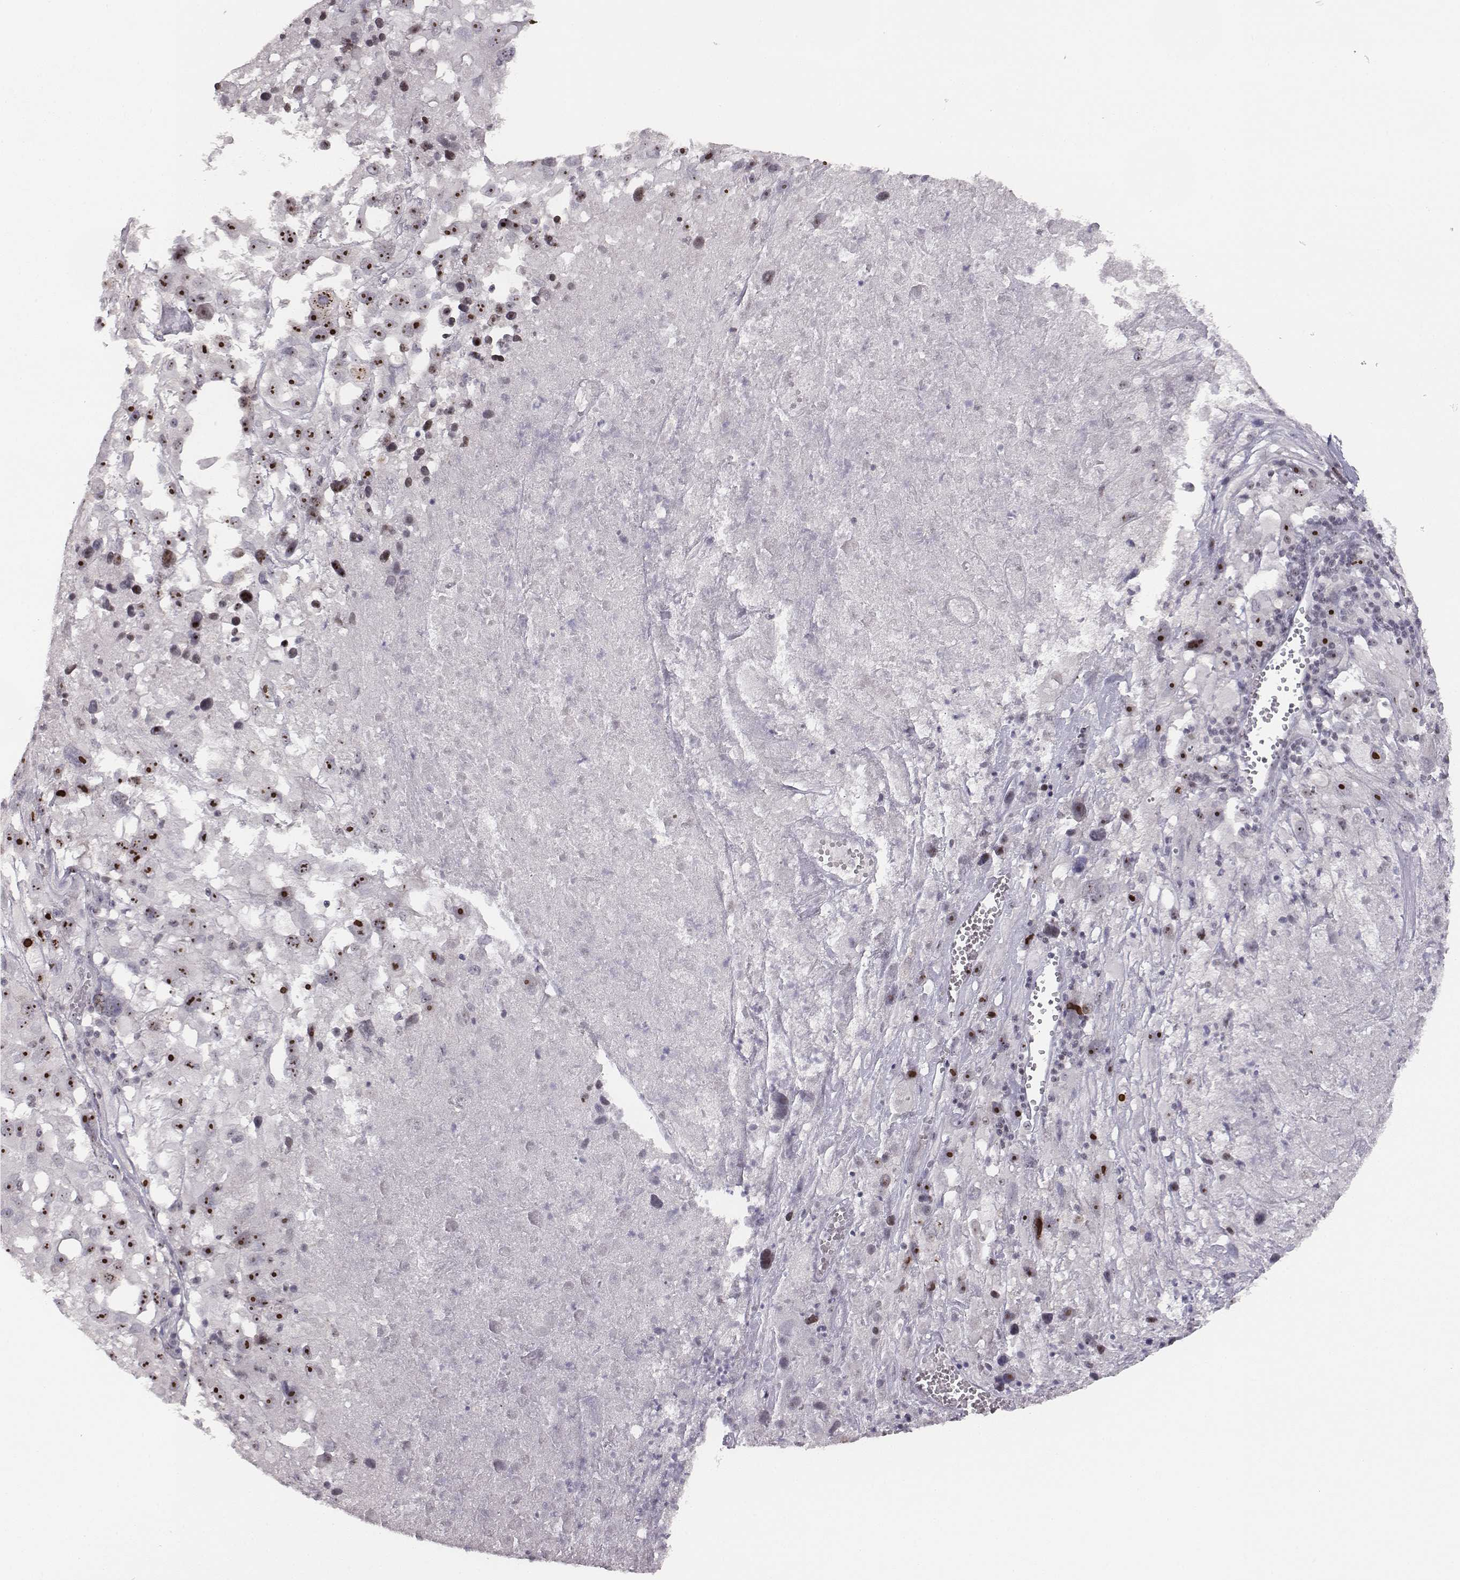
{"staining": {"intensity": "strong", "quantity": ">75%", "location": "nuclear"}, "tissue": "melanoma", "cell_type": "Tumor cells", "image_type": "cancer", "snomed": [{"axis": "morphology", "description": "Malignant melanoma, Metastatic site"}, {"axis": "topography", "description": "Lymph node"}], "caption": "Melanoma stained for a protein (brown) exhibits strong nuclear positive staining in approximately >75% of tumor cells.", "gene": "NIFK", "patient": {"sex": "male", "age": 50}}